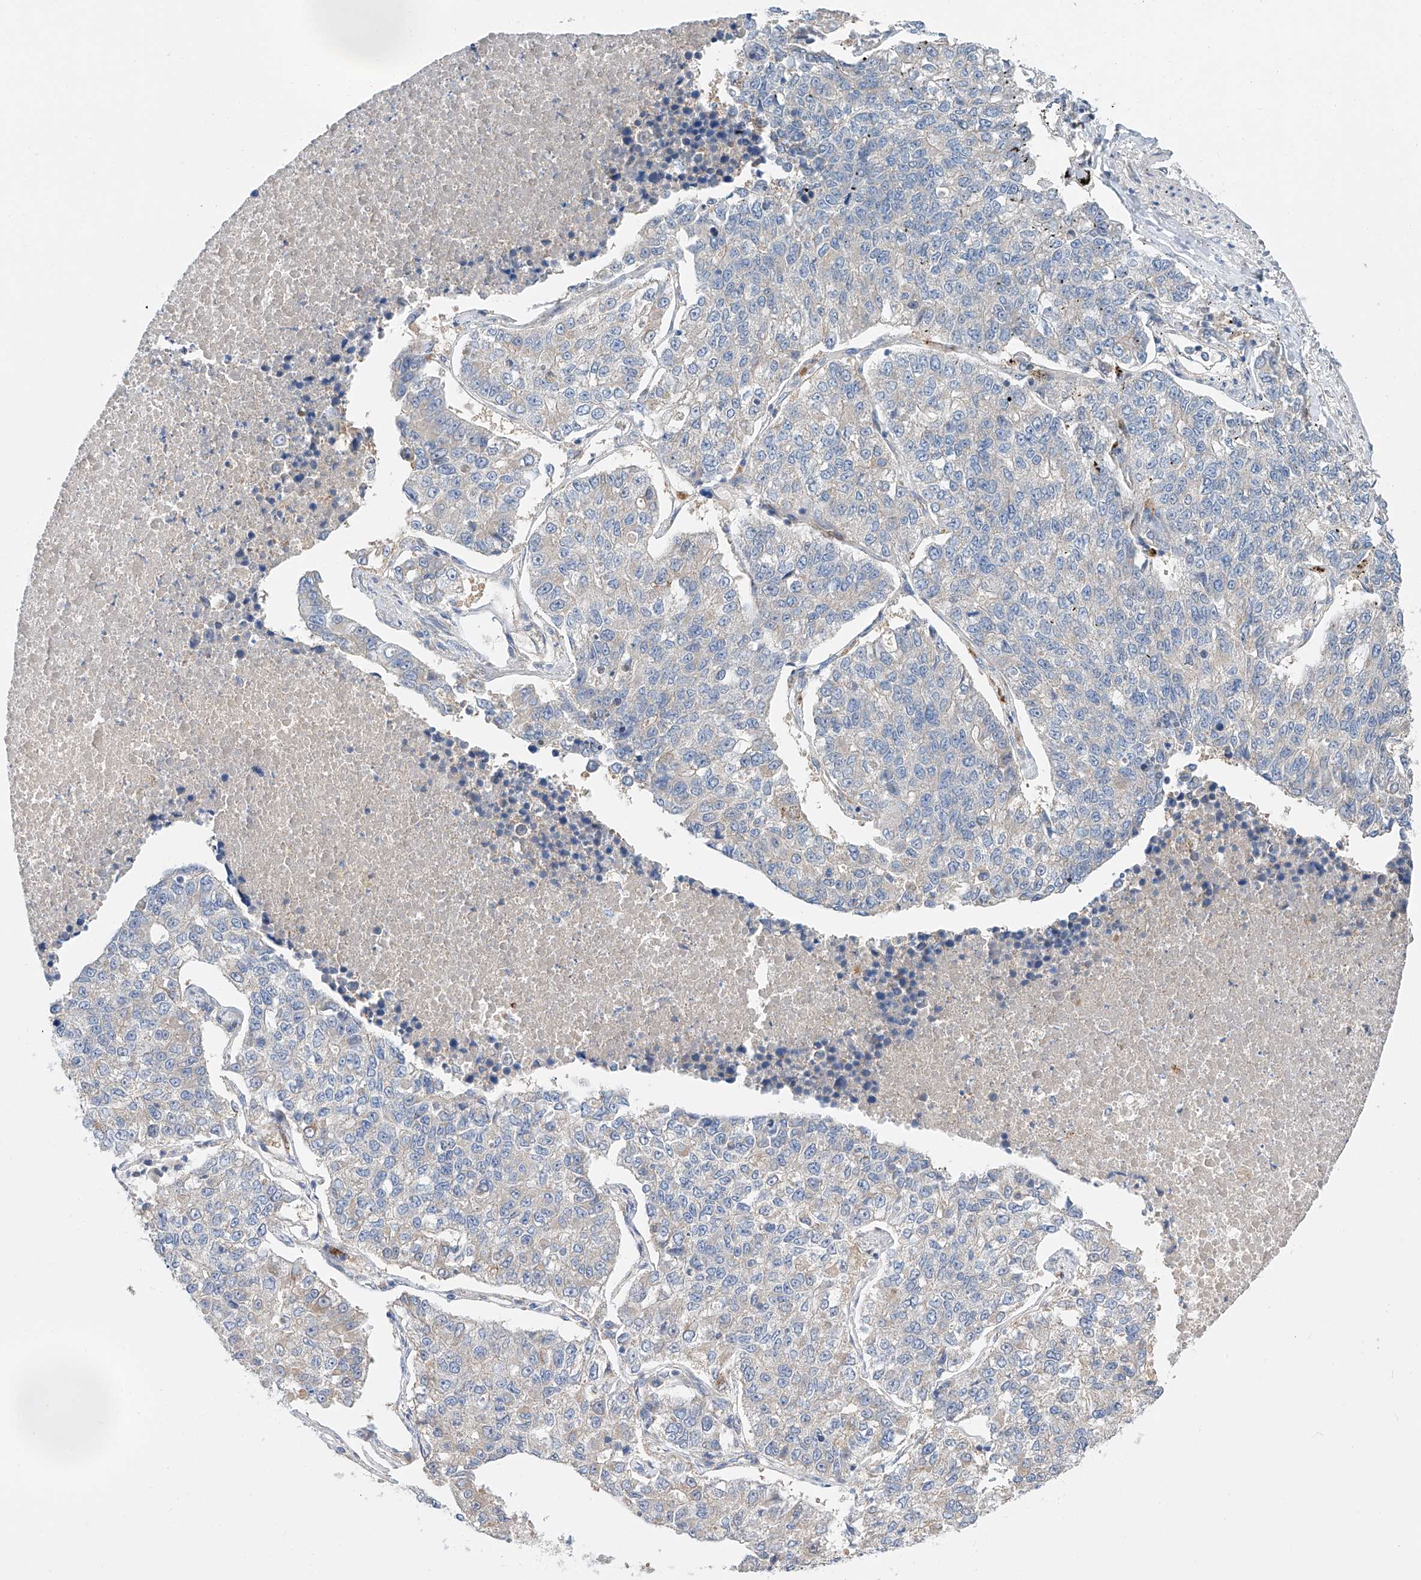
{"staining": {"intensity": "negative", "quantity": "none", "location": "none"}, "tissue": "lung cancer", "cell_type": "Tumor cells", "image_type": "cancer", "snomed": [{"axis": "morphology", "description": "Adenocarcinoma, NOS"}, {"axis": "topography", "description": "Lung"}], "caption": "Tumor cells are negative for protein expression in human adenocarcinoma (lung).", "gene": "SLC22A7", "patient": {"sex": "male", "age": 49}}